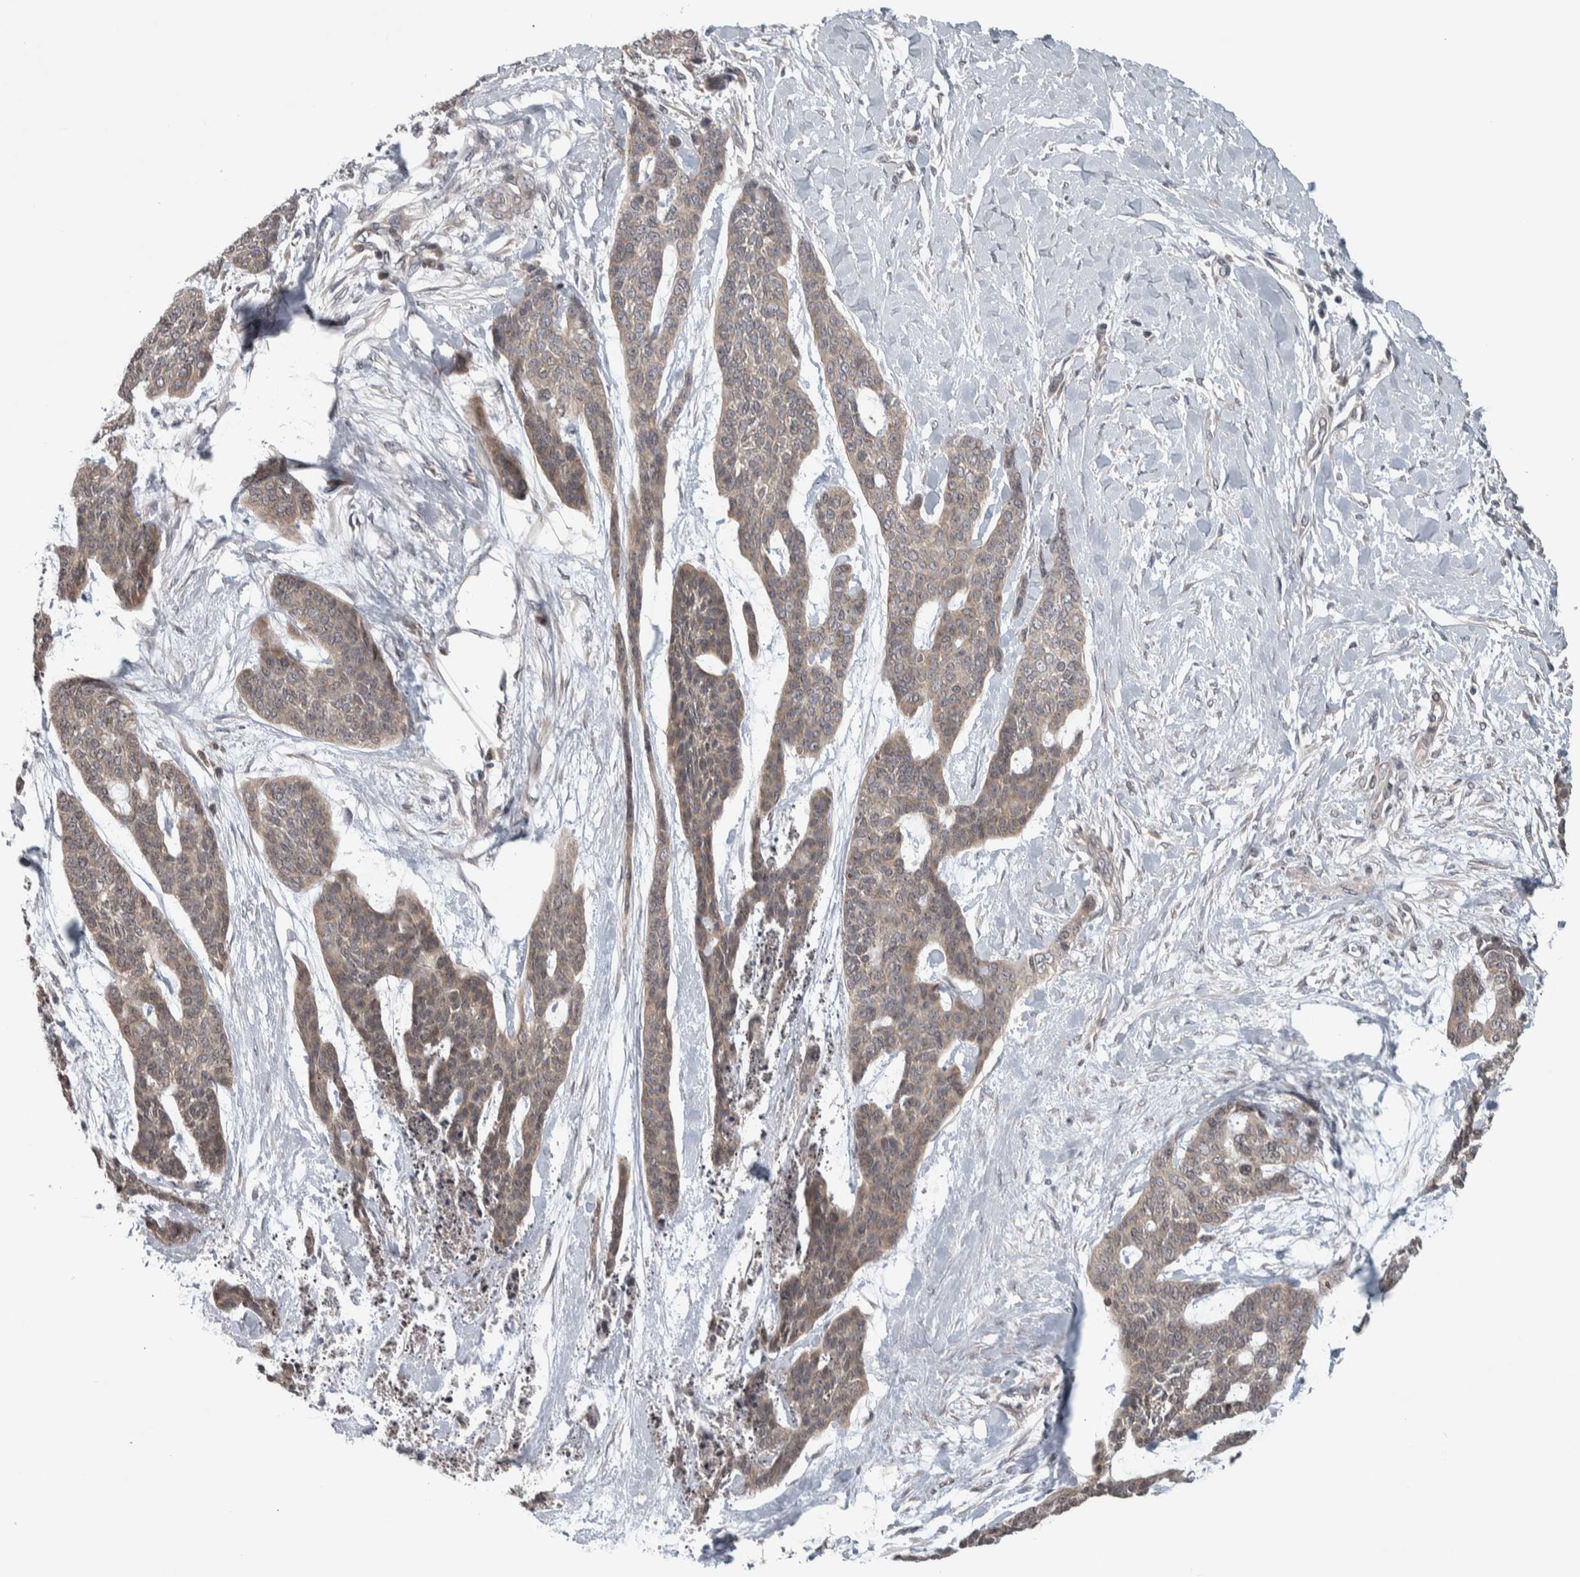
{"staining": {"intensity": "weak", "quantity": ">75%", "location": "cytoplasmic/membranous"}, "tissue": "skin cancer", "cell_type": "Tumor cells", "image_type": "cancer", "snomed": [{"axis": "morphology", "description": "Basal cell carcinoma"}, {"axis": "topography", "description": "Skin"}], "caption": "Immunohistochemistry (IHC) micrograph of human skin basal cell carcinoma stained for a protein (brown), which demonstrates low levels of weak cytoplasmic/membranous expression in approximately >75% of tumor cells.", "gene": "CWC27", "patient": {"sex": "female", "age": 64}}